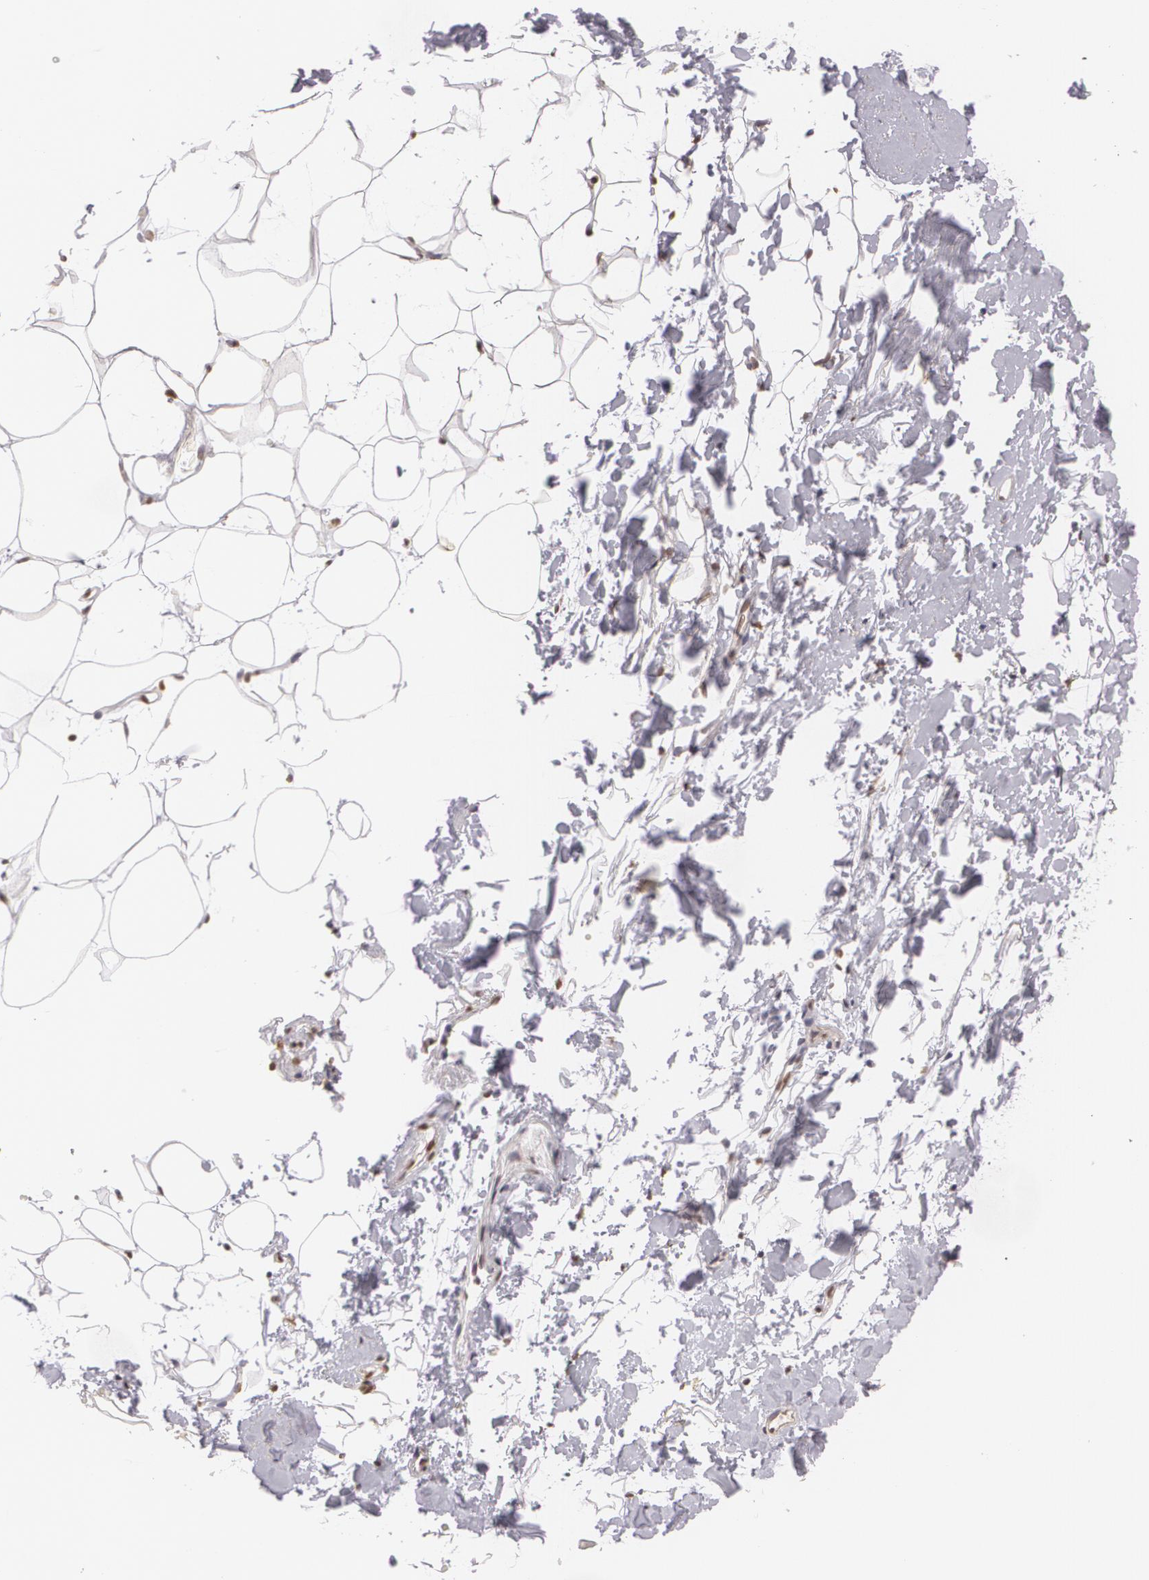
{"staining": {"intensity": "moderate", "quantity": ">75%", "location": "nuclear"}, "tissue": "adipose tissue", "cell_type": "Adipocytes", "image_type": "normal", "snomed": [{"axis": "morphology", "description": "Normal tissue, NOS"}, {"axis": "morphology", "description": "Fibrosis, NOS"}, {"axis": "topography", "description": "Breast"}], "caption": "Adipose tissue was stained to show a protein in brown. There is medium levels of moderate nuclear positivity in about >75% of adipocytes. (IHC, brightfield microscopy, high magnification).", "gene": "MUC1", "patient": {"sex": "female", "age": 24}}